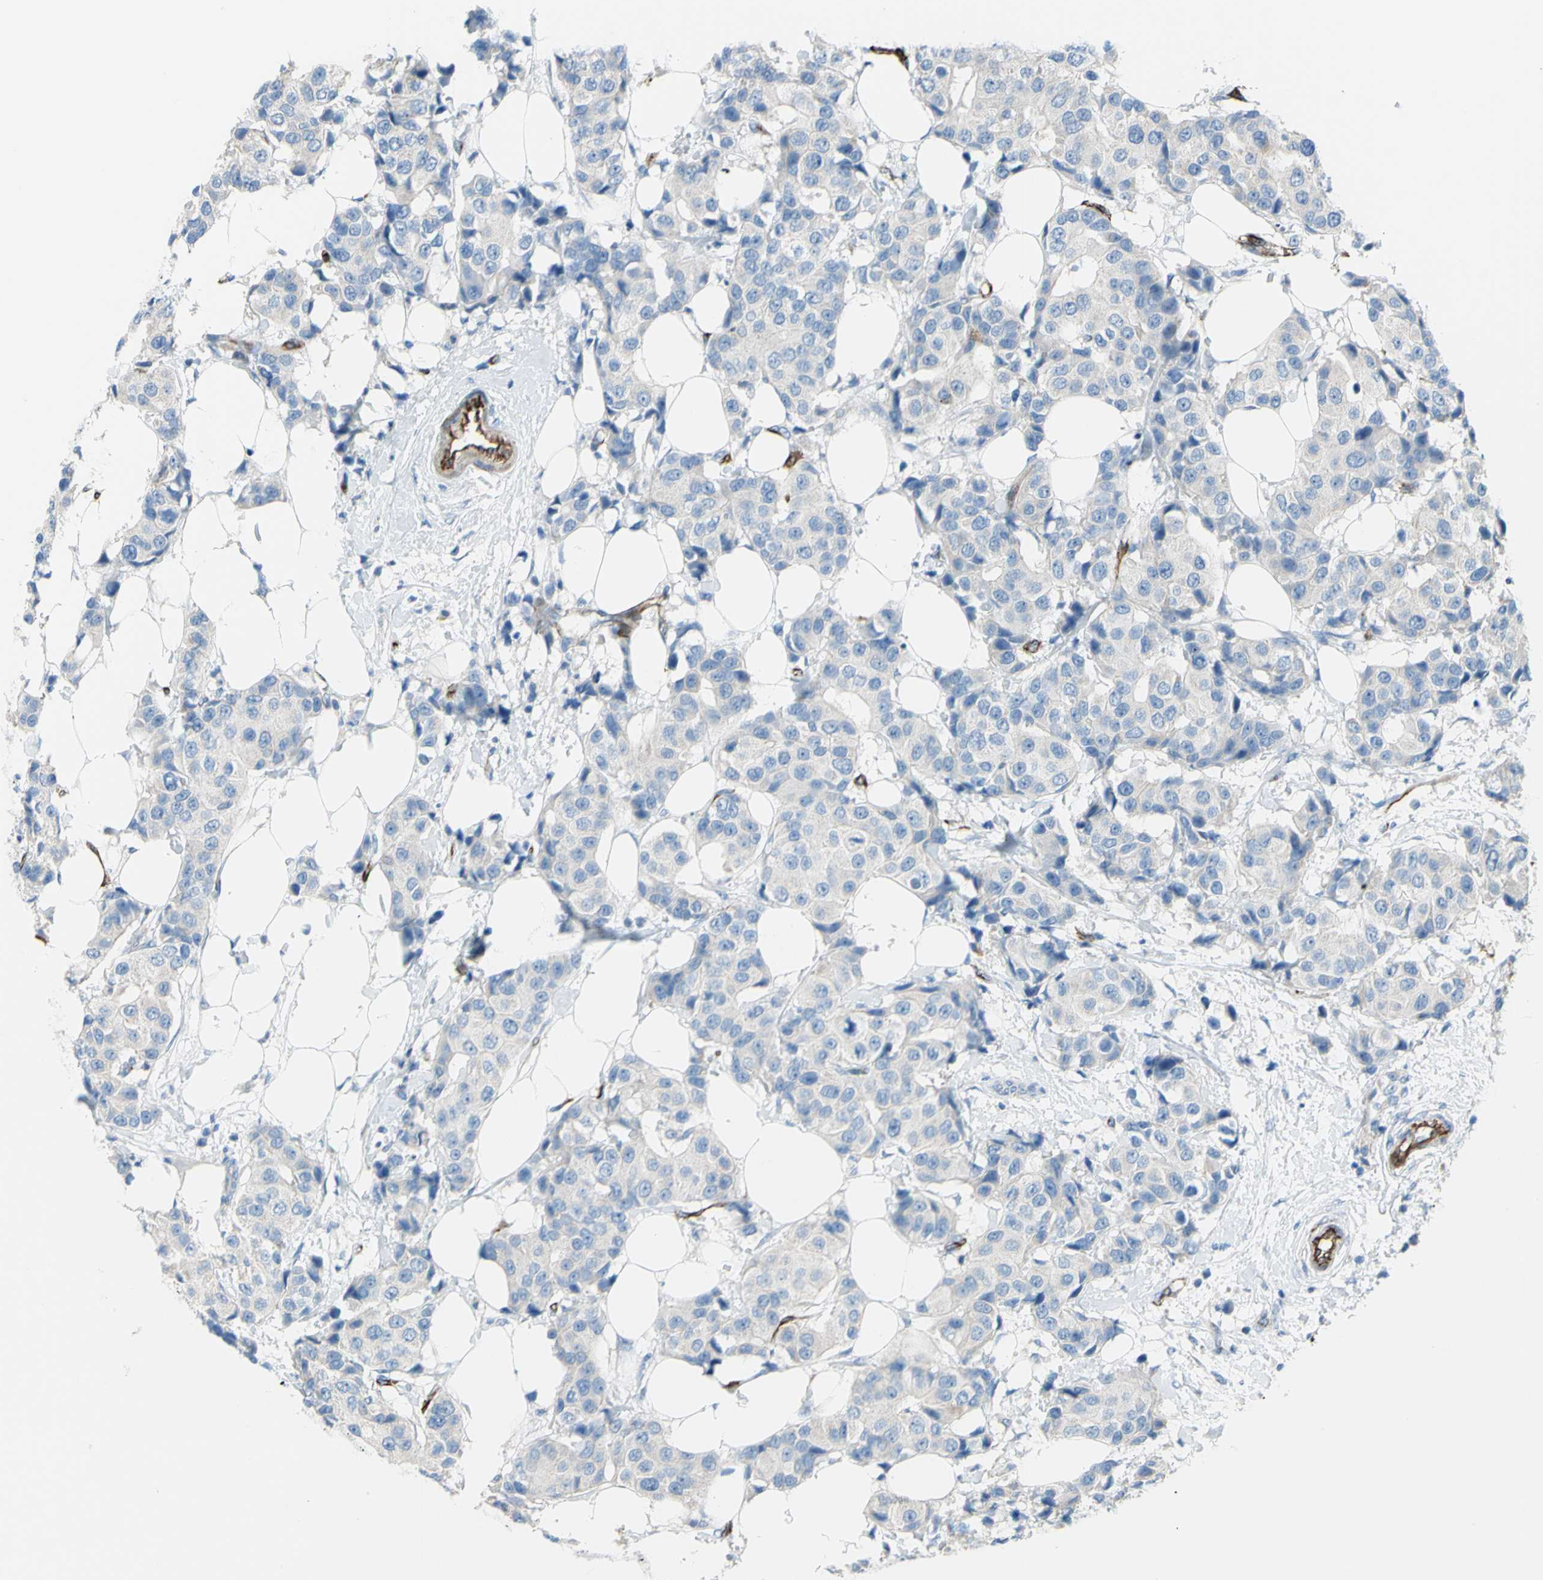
{"staining": {"intensity": "negative", "quantity": "none", "location": "none"}, "tissue": "breast cancer", "cell_type": "Tumor cells", "image_type": "cancer", "snomed": [{"axis": "morphology", "description": "Normal tissue, NOS"}, {"axis": "morphology", "description": "Duct carcinoma"}, {"axis": "topography", "description": "Breast"}], "caption": "Protein analysis of breast cancer reveals no significant positivity in tumor cells.", "gene": "PRRG2", "patient": {"sex": "female", "age": 39}}